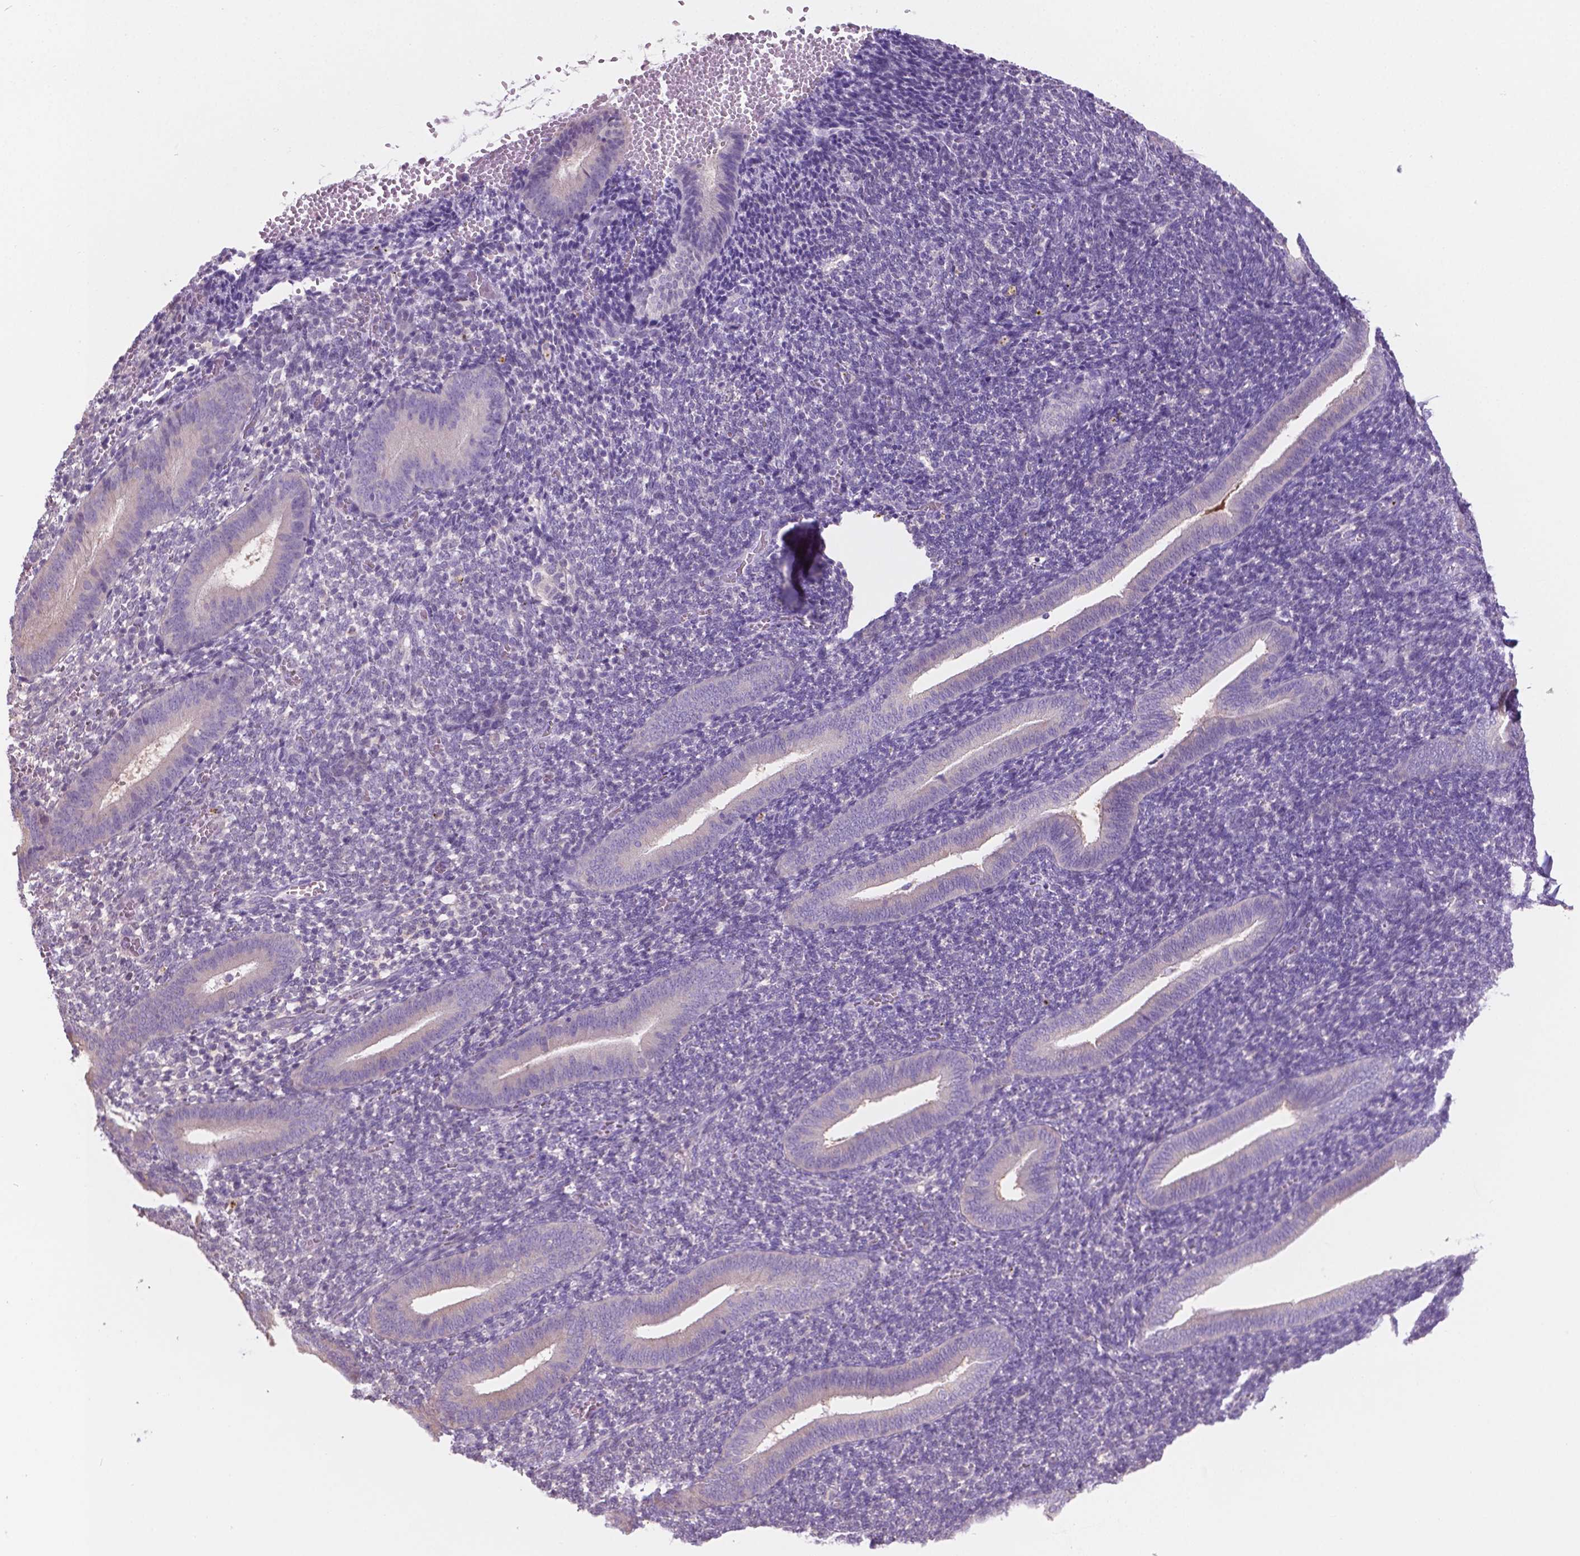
{"staining": {"intensity": "negative", "quantity": "none", "location": "none"}, "tissue": "endometrium", "cell_type": "Cells in endometrial stroma", "image_type": "normal", "snomed": [{"axis": "morphology", "description": "Normal tissue, NOS"}, {"axis": "topography", "description": "Endometrium"}], "caption": "Immunohistochemical staining of unremarkable human endometrium demonstrates no significant staining in cells in endometrial stroma. (Stains: DAB (3,3'-diaminobenzidine) immunohistochemistry with hematoxylin counter stain, Microscopy: brightfield microscopy at high magnification).", "gene": "SBSN", "patient": {"sex": "female", "age": 25}}